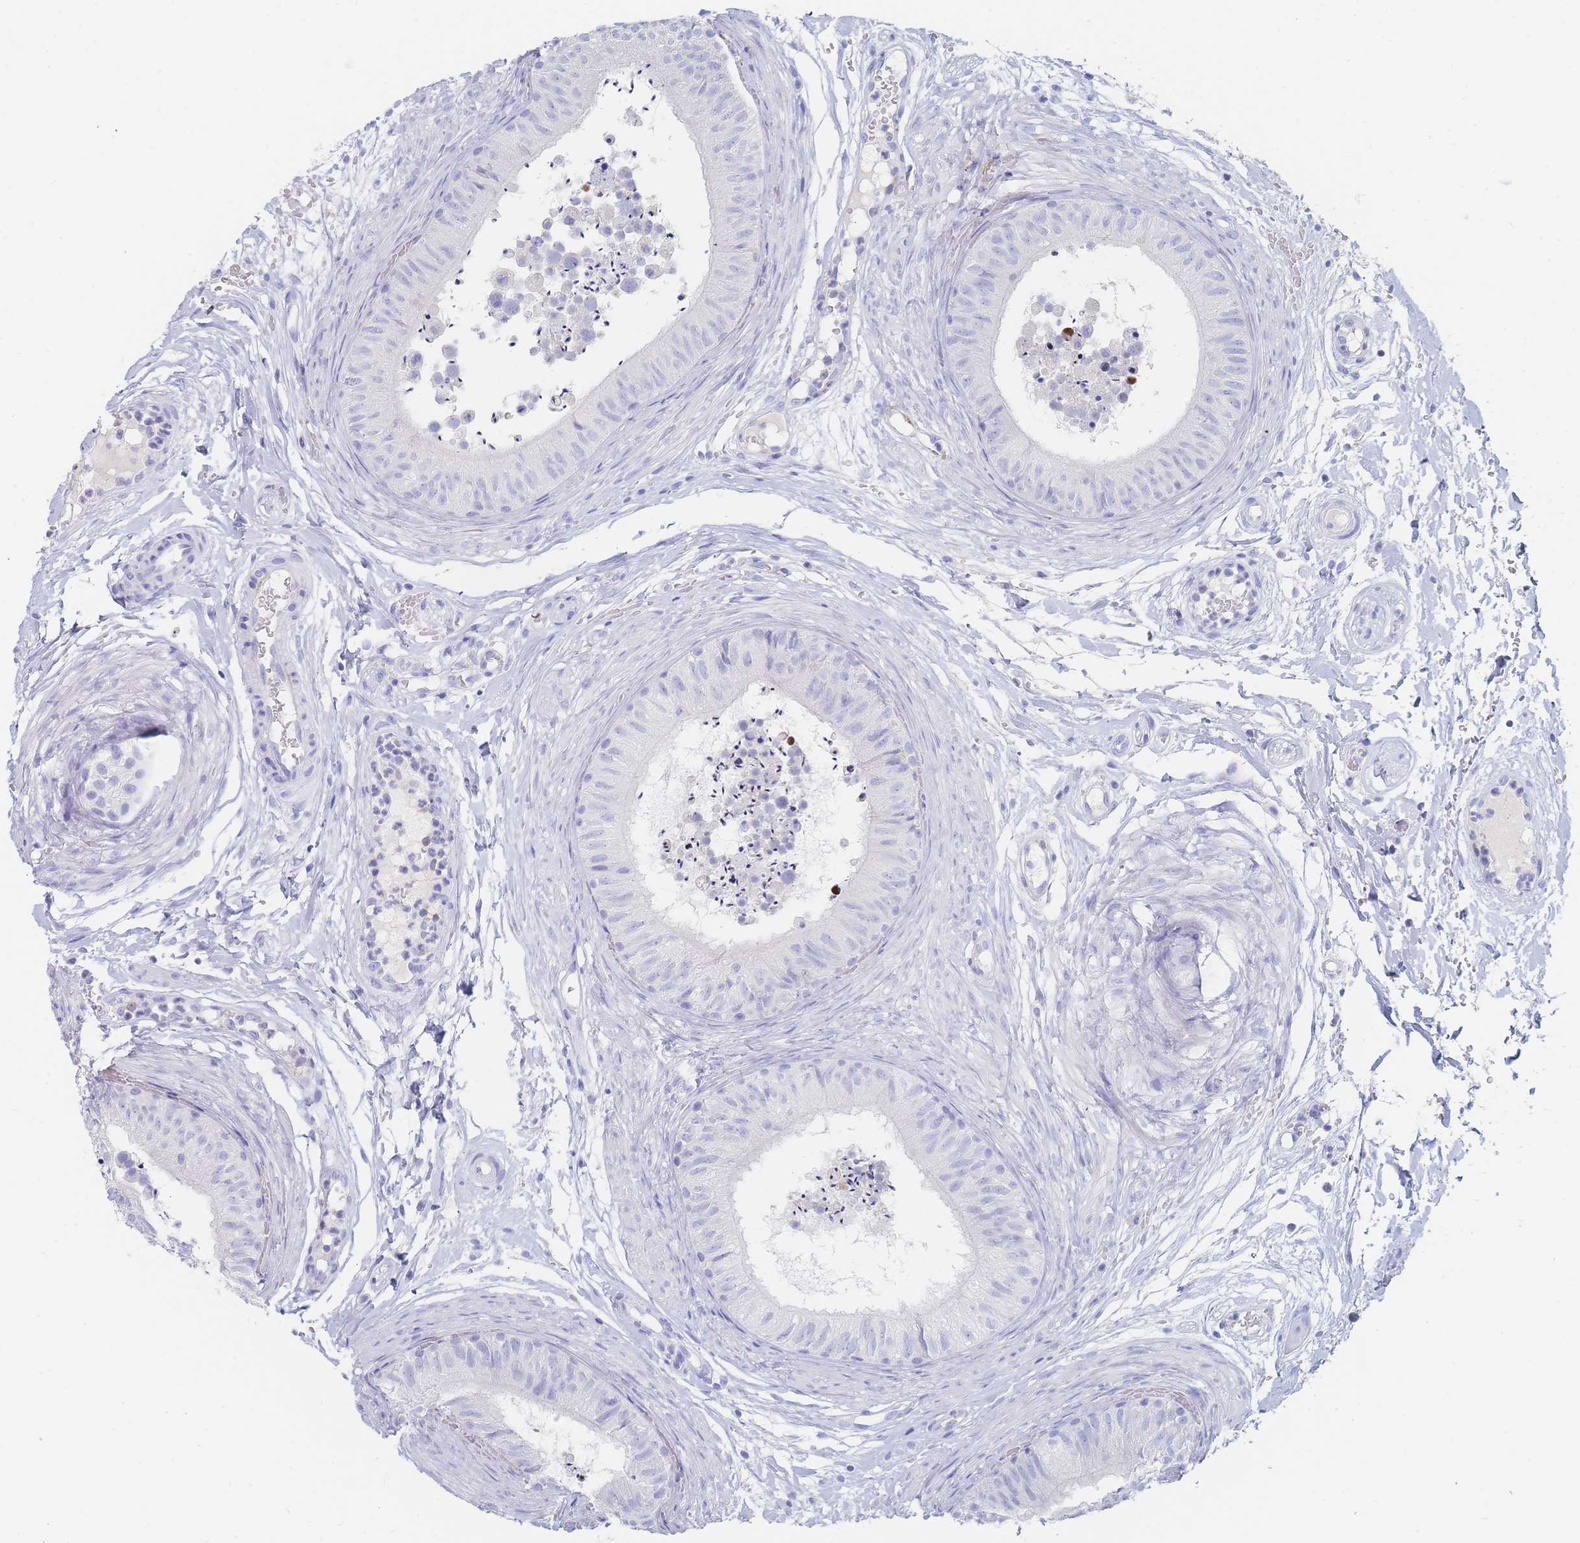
{"staining": {"intensity": "negative", "quantity": "none", "location": "none"}, "tissue": "epididymis", "cell_type": "Glandular cells", "image_type": "normal", "snomed": [{"axis": "morphology", "description": "Normal tissue, NOS"}, {"axis": "topography", "description": "Epididymis"}], "caption": "This is an immunohistochemistry (IHC) photomicrograph of normal human epididymis. There is no staining in glandular cells.", "gene": "SLC25A35", "patient": {"sex": "male", "age": 15}}